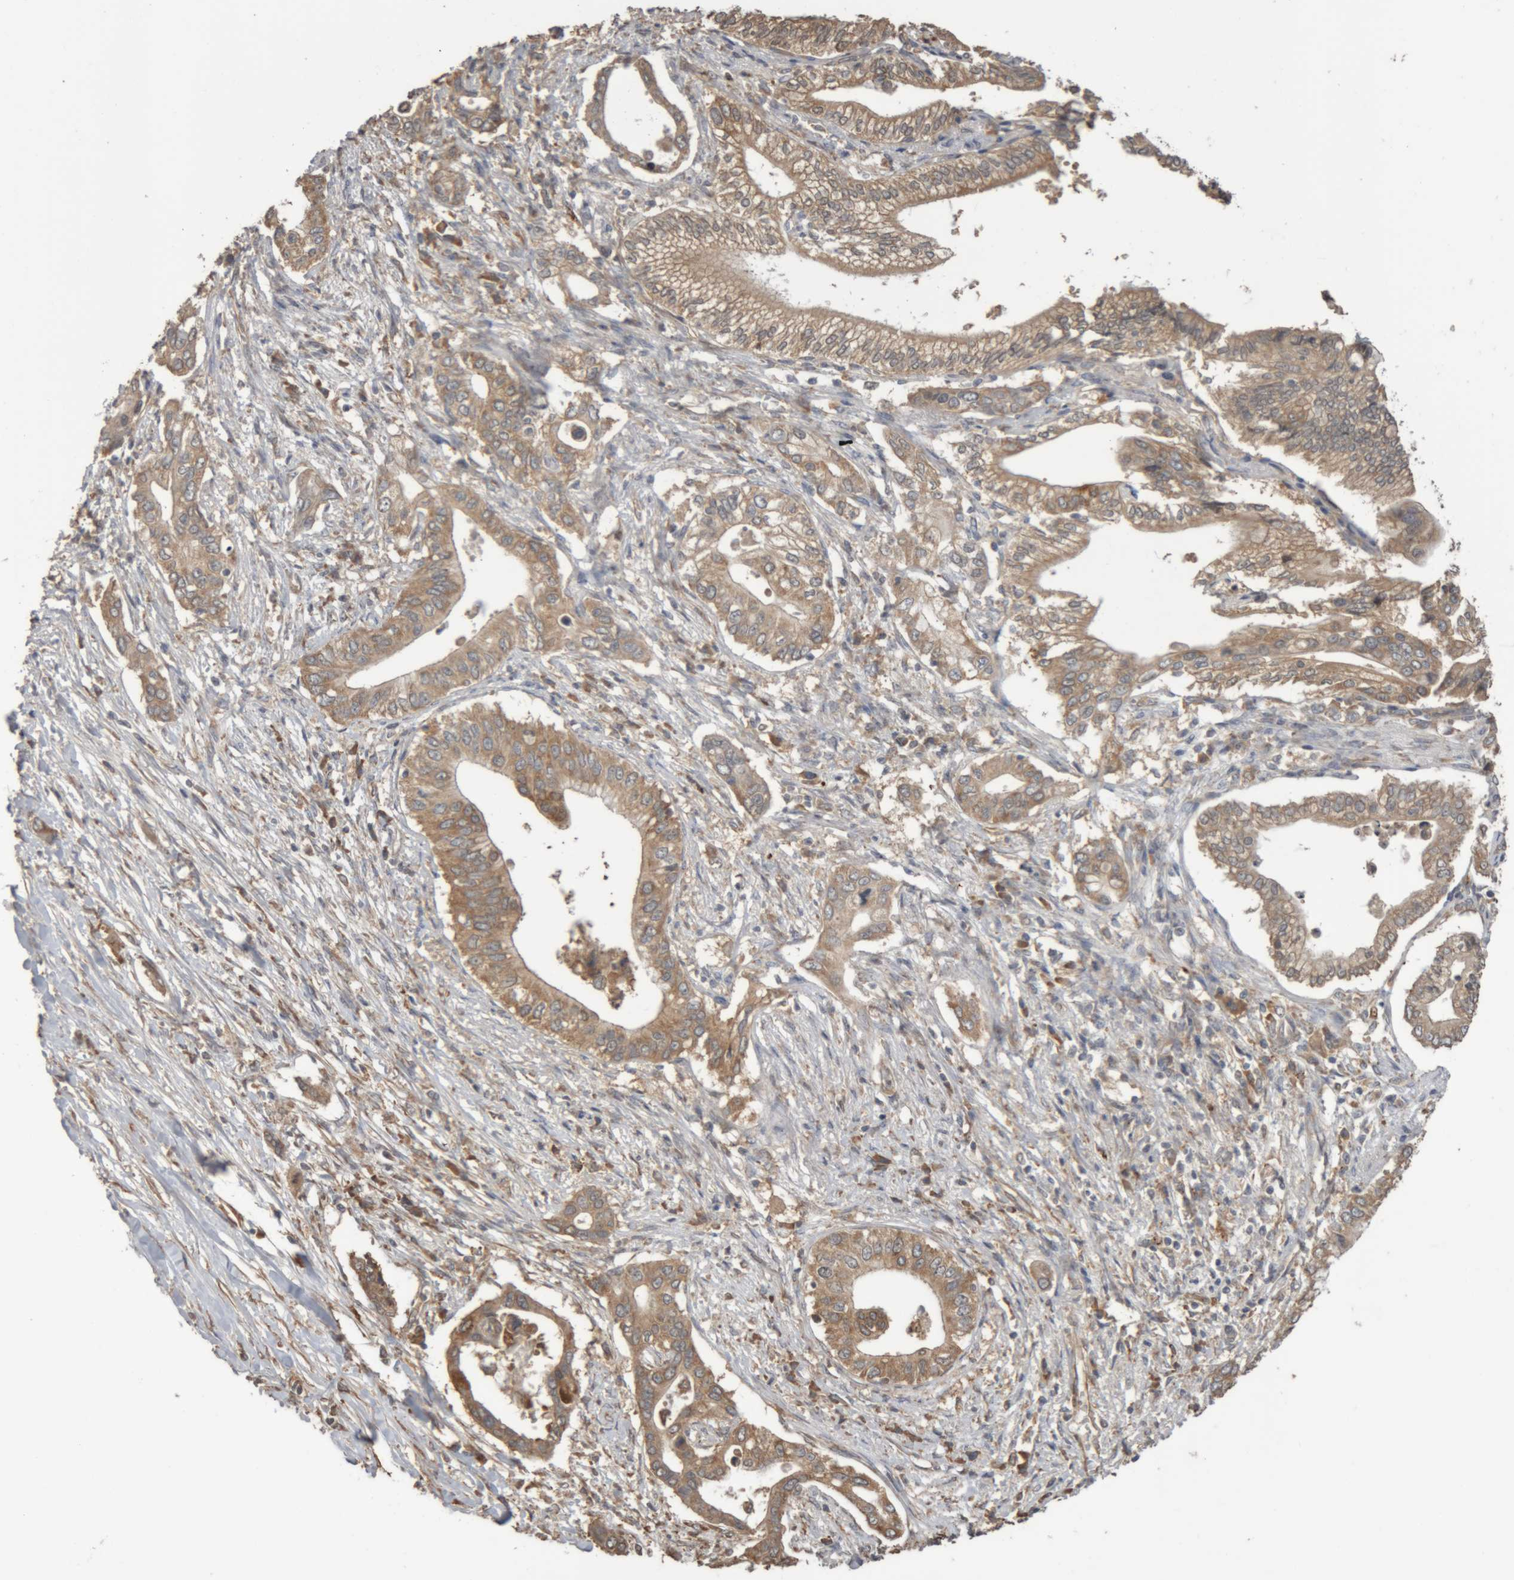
{"staining": {"intensity": "moderate", "quantity": ">75%", "location": "cytoplasmic/membranous"}, "tissue": "pancreatic cancer", "cell_type": "Tumor cells", "image_type": "cancer", "snomed": [{"axis": "morphology", "description": "Normal tissue, NOS"}, {"axis": "morphology", "description": "Adenocarcinoma, NOS"}, {"axis": "topography", "description": "Pancreas"}, {"axis": "topography", "description": "Peripheral nerve tissue"}], "caption": "There is medium levels of moderate cytoplasmic/membranous expression in tumor cells of adenocarcinoma (pancreatic), as demonstrated by immunohistochemical staining (brown color).", "gene": "TMED7", "patient": {"sex": "male", "age": 59}}